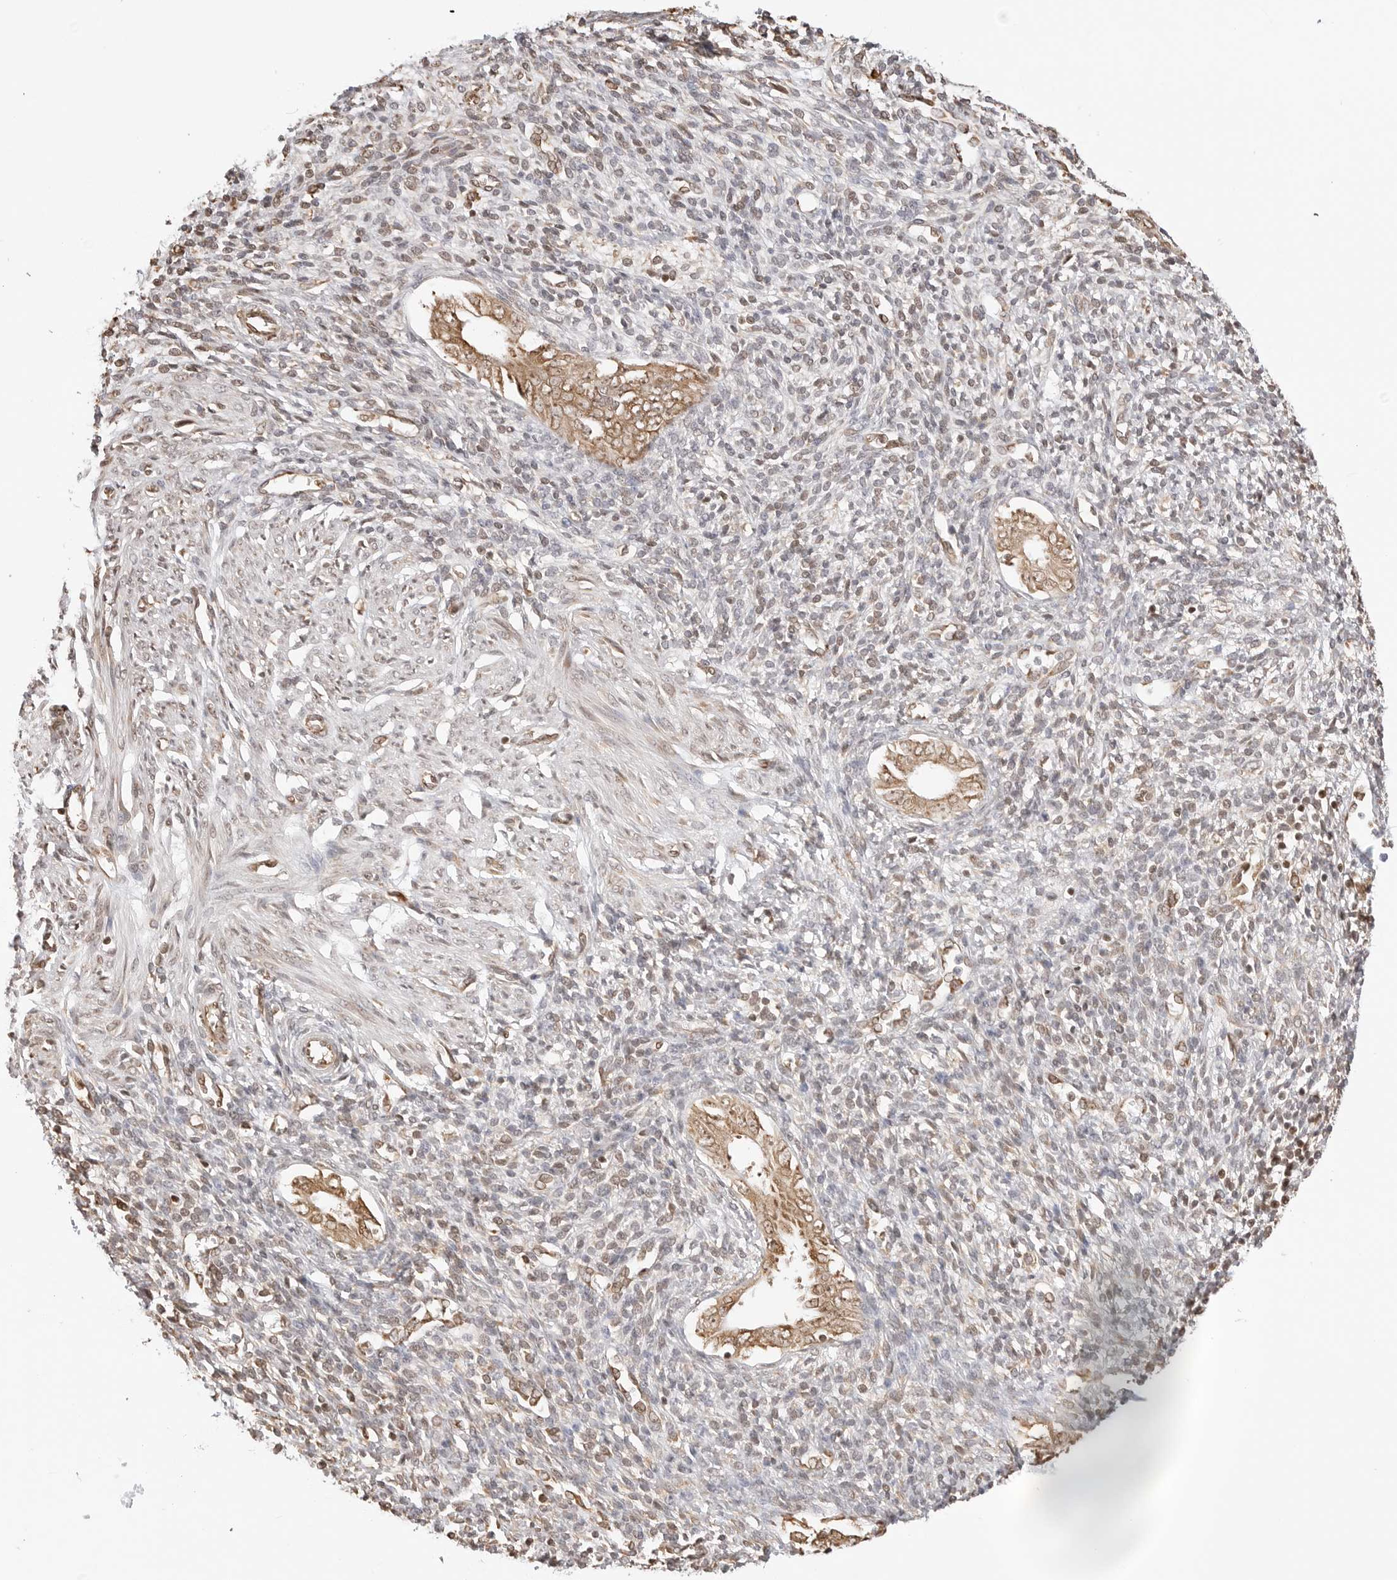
{"staining": {"intensity": "negative", "quantity": "none", "location": "none"}, "tissue": "endometrium", "cell_type": "Cells in endometrial stroma", "image_type": "normal", "snomed": [{"axis": "morphology", "description": "Normal tissue, NOS"}, {"axis": "topography", "description": "Endometrium"}], "caption": "A high-resolution photomicrograph shows IHC staining of normal endometrium, which reveals no significant expression in cells in endometrial stroma. The staining is performed using DAB brown chromogen with nuclei counter-stained in using hematoxylin.", "gene": "FKBP14", "patient": {"sex": "female", "age": 66}}